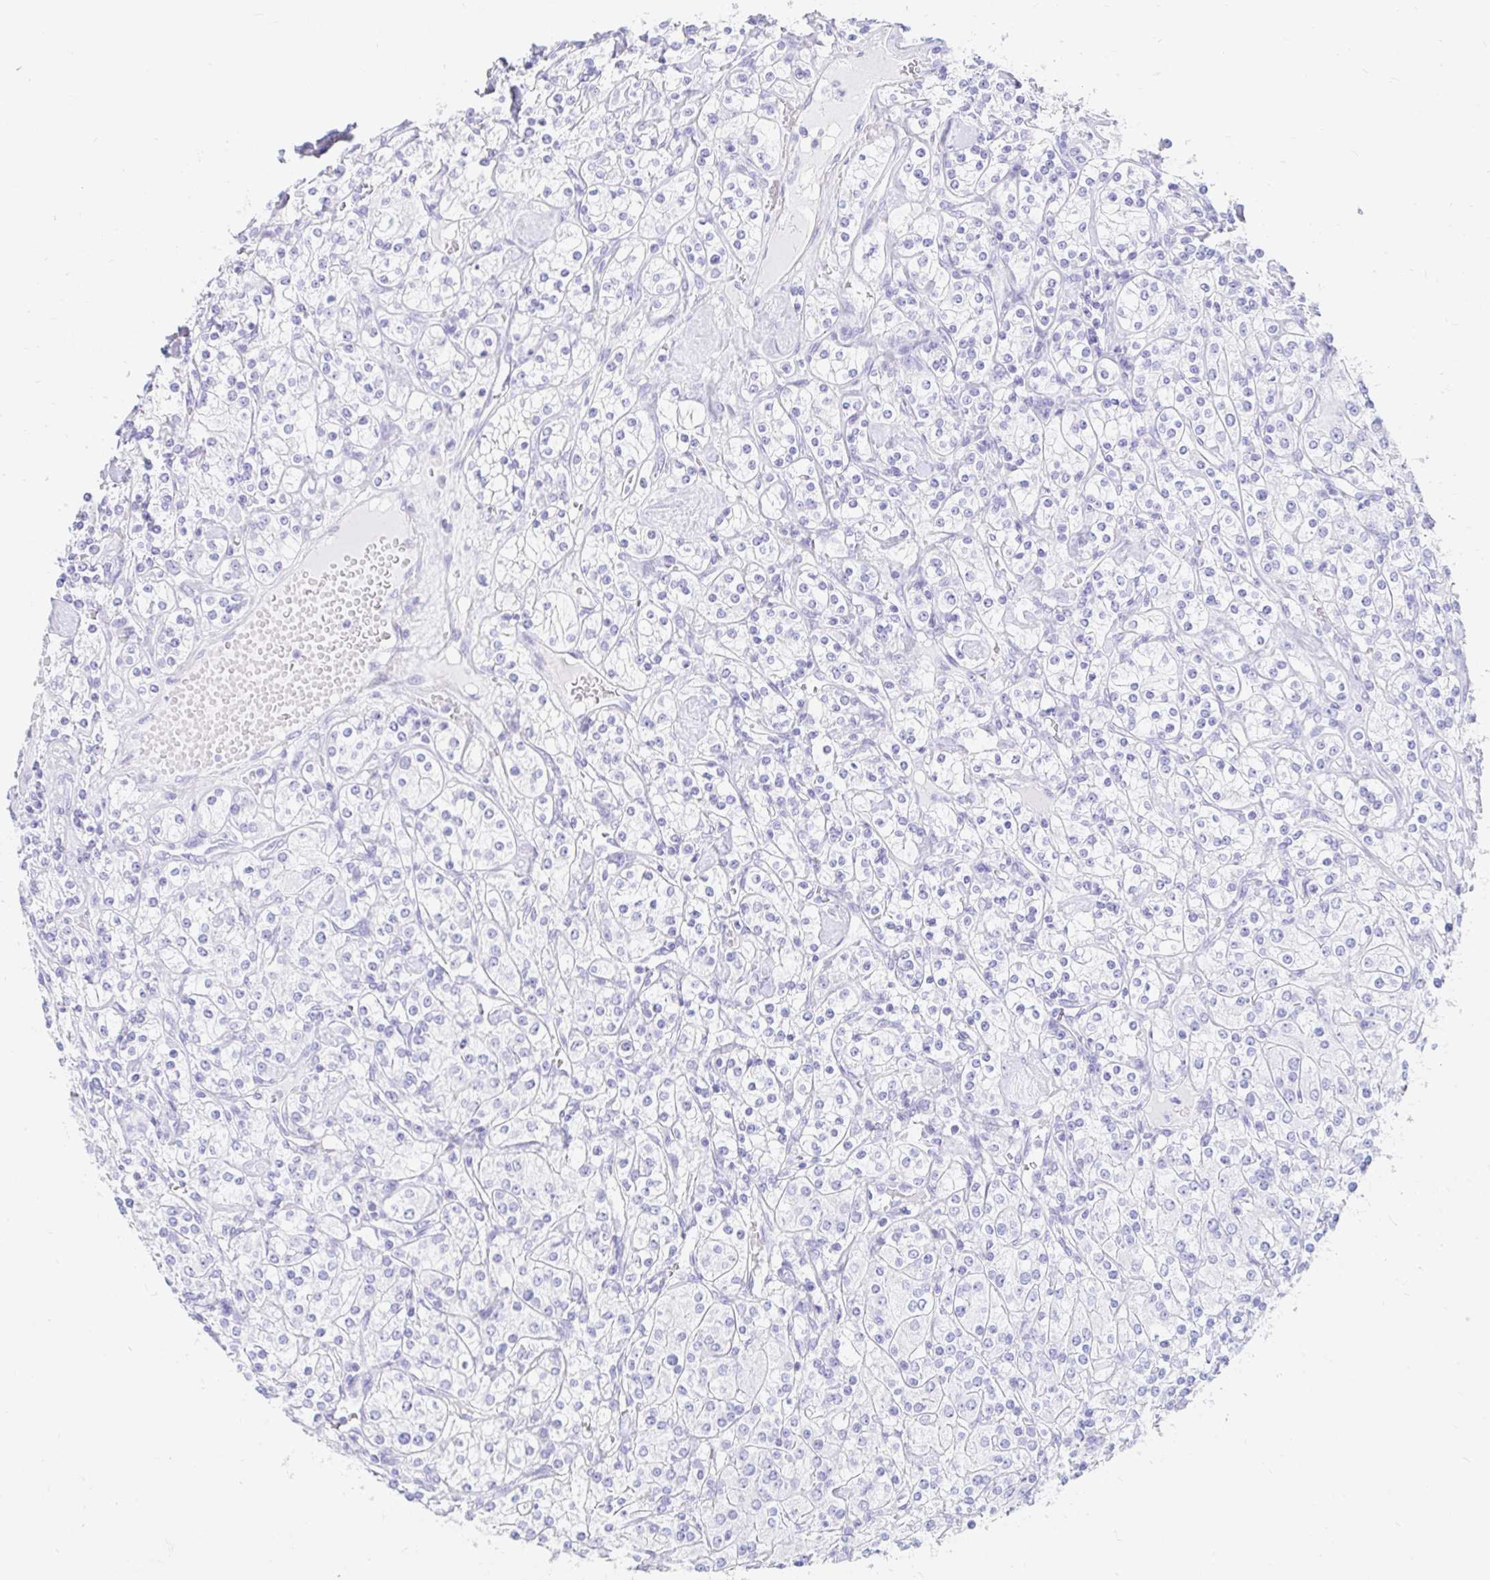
{"staining": {"intensity": "negative", "quantity": "none", "location": "none"}, "tissue": "renal cancer", "cell_type": "Tumor cells", "image_type": "cancer", "snomed": [{"axis": "morphology", "description": "Adenocarcinoma, NOS"}, {"axis": "topography", "description": "Kidney"}], "caption": "Immunohistochemistry micrograph of neoplastic tissue: adenocarcinoma (renal) stained with DAB (3,3'-diaminobenzidine) reveals no significant protein expression in tumor cells.", "gene": "PPP1R1B", "patient": {"sex": "male", "age": 77}}